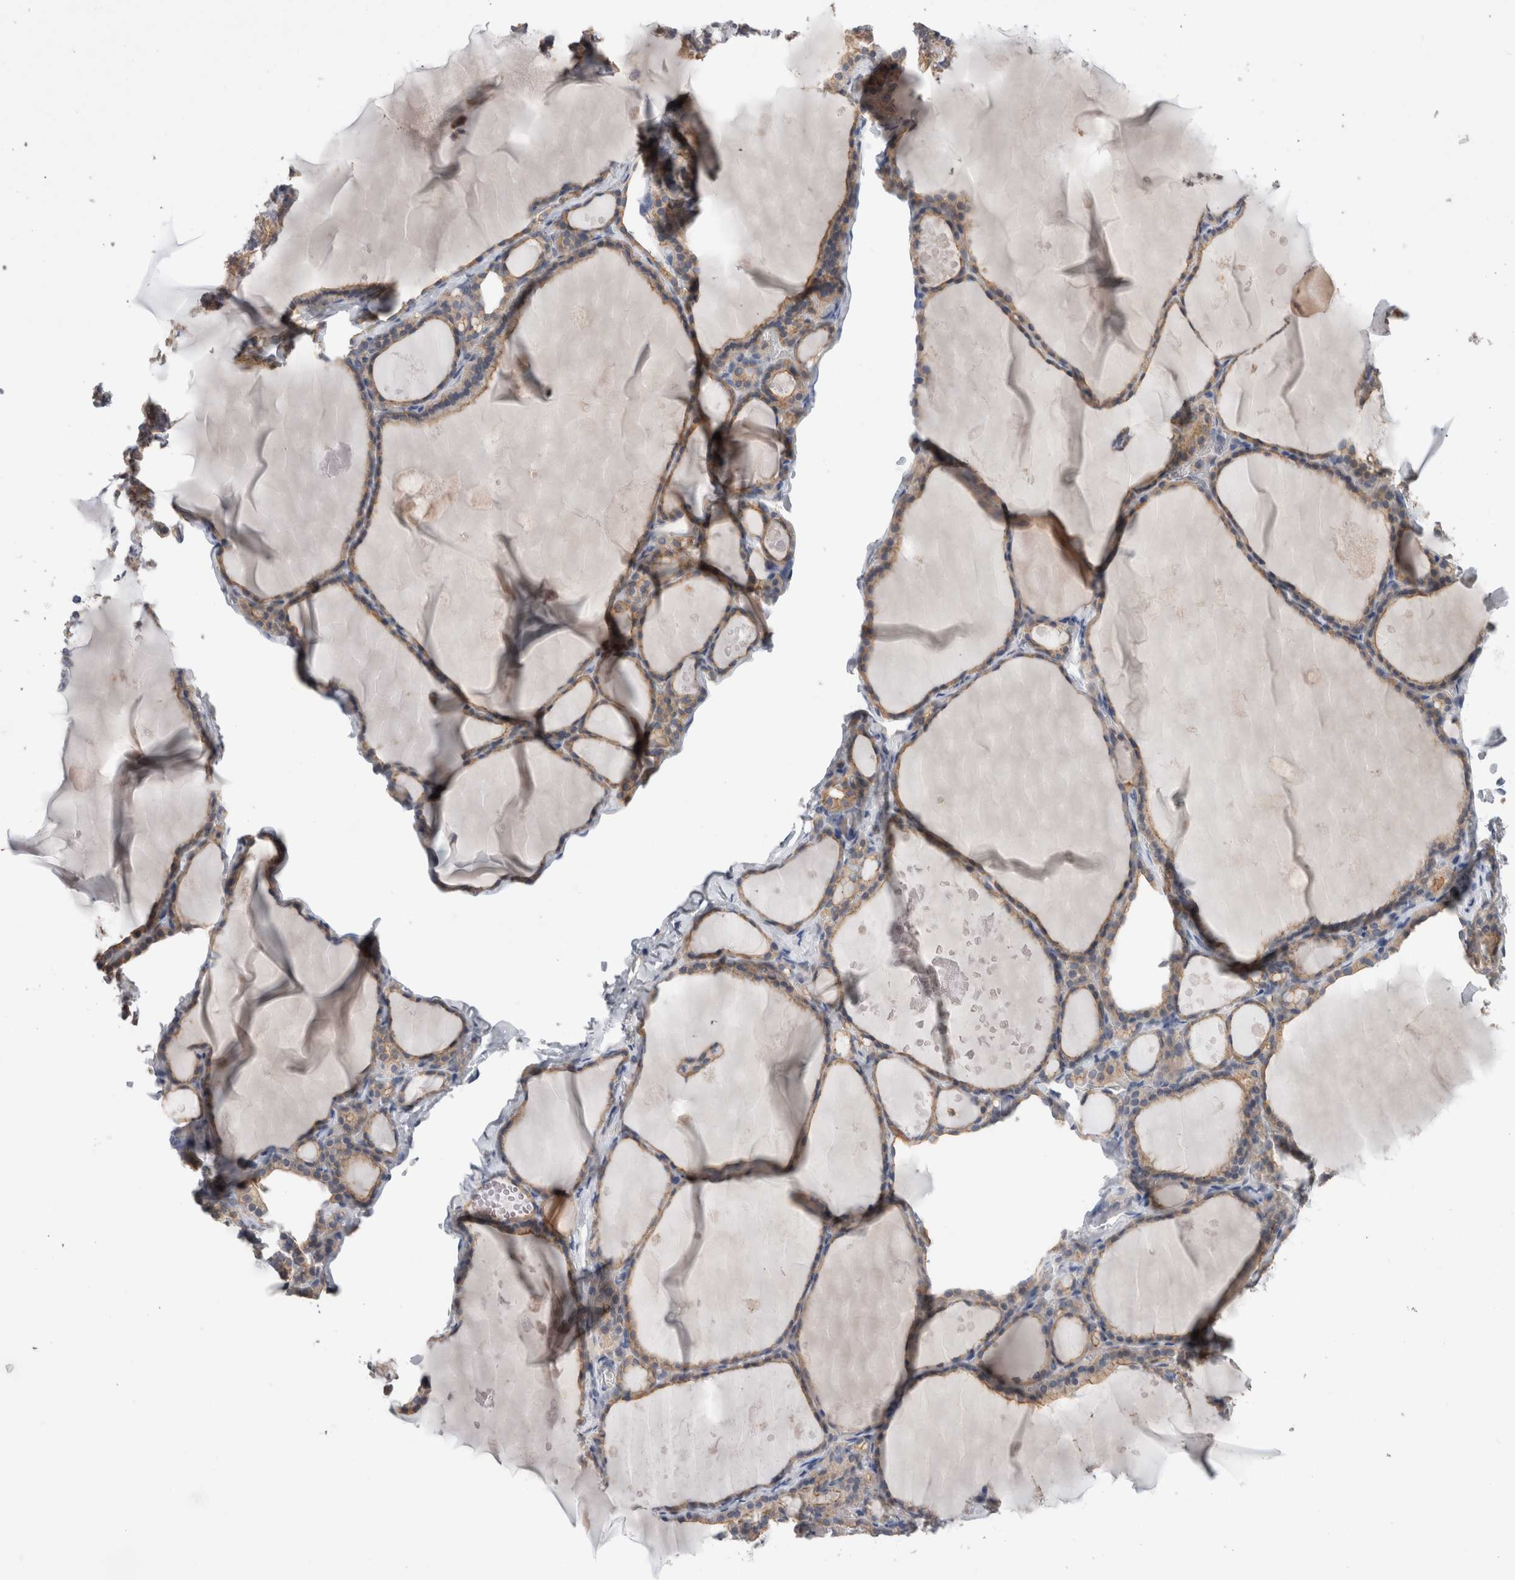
{"staining": {"intensity": "moderate", "quantity": ">75%", "location": "cytoplasmic/membranous"}, "tissue": "thyroid gland", "cell_type": "Glandular cells", "image_type": "normal", "snomed": [{"axis": "morphology", "description": "Normal tissue, NOS"}, {"axis": "topography", "description": "Thyroid gland"}], "caption": "Protein positivity by IHC reveals moderate cytoplasmic/membranous staining in approximately >75% of glandular cells in normal thyroid gland.", "gene": "OTOR", "patient": {"sex": "male", "age": 56}}